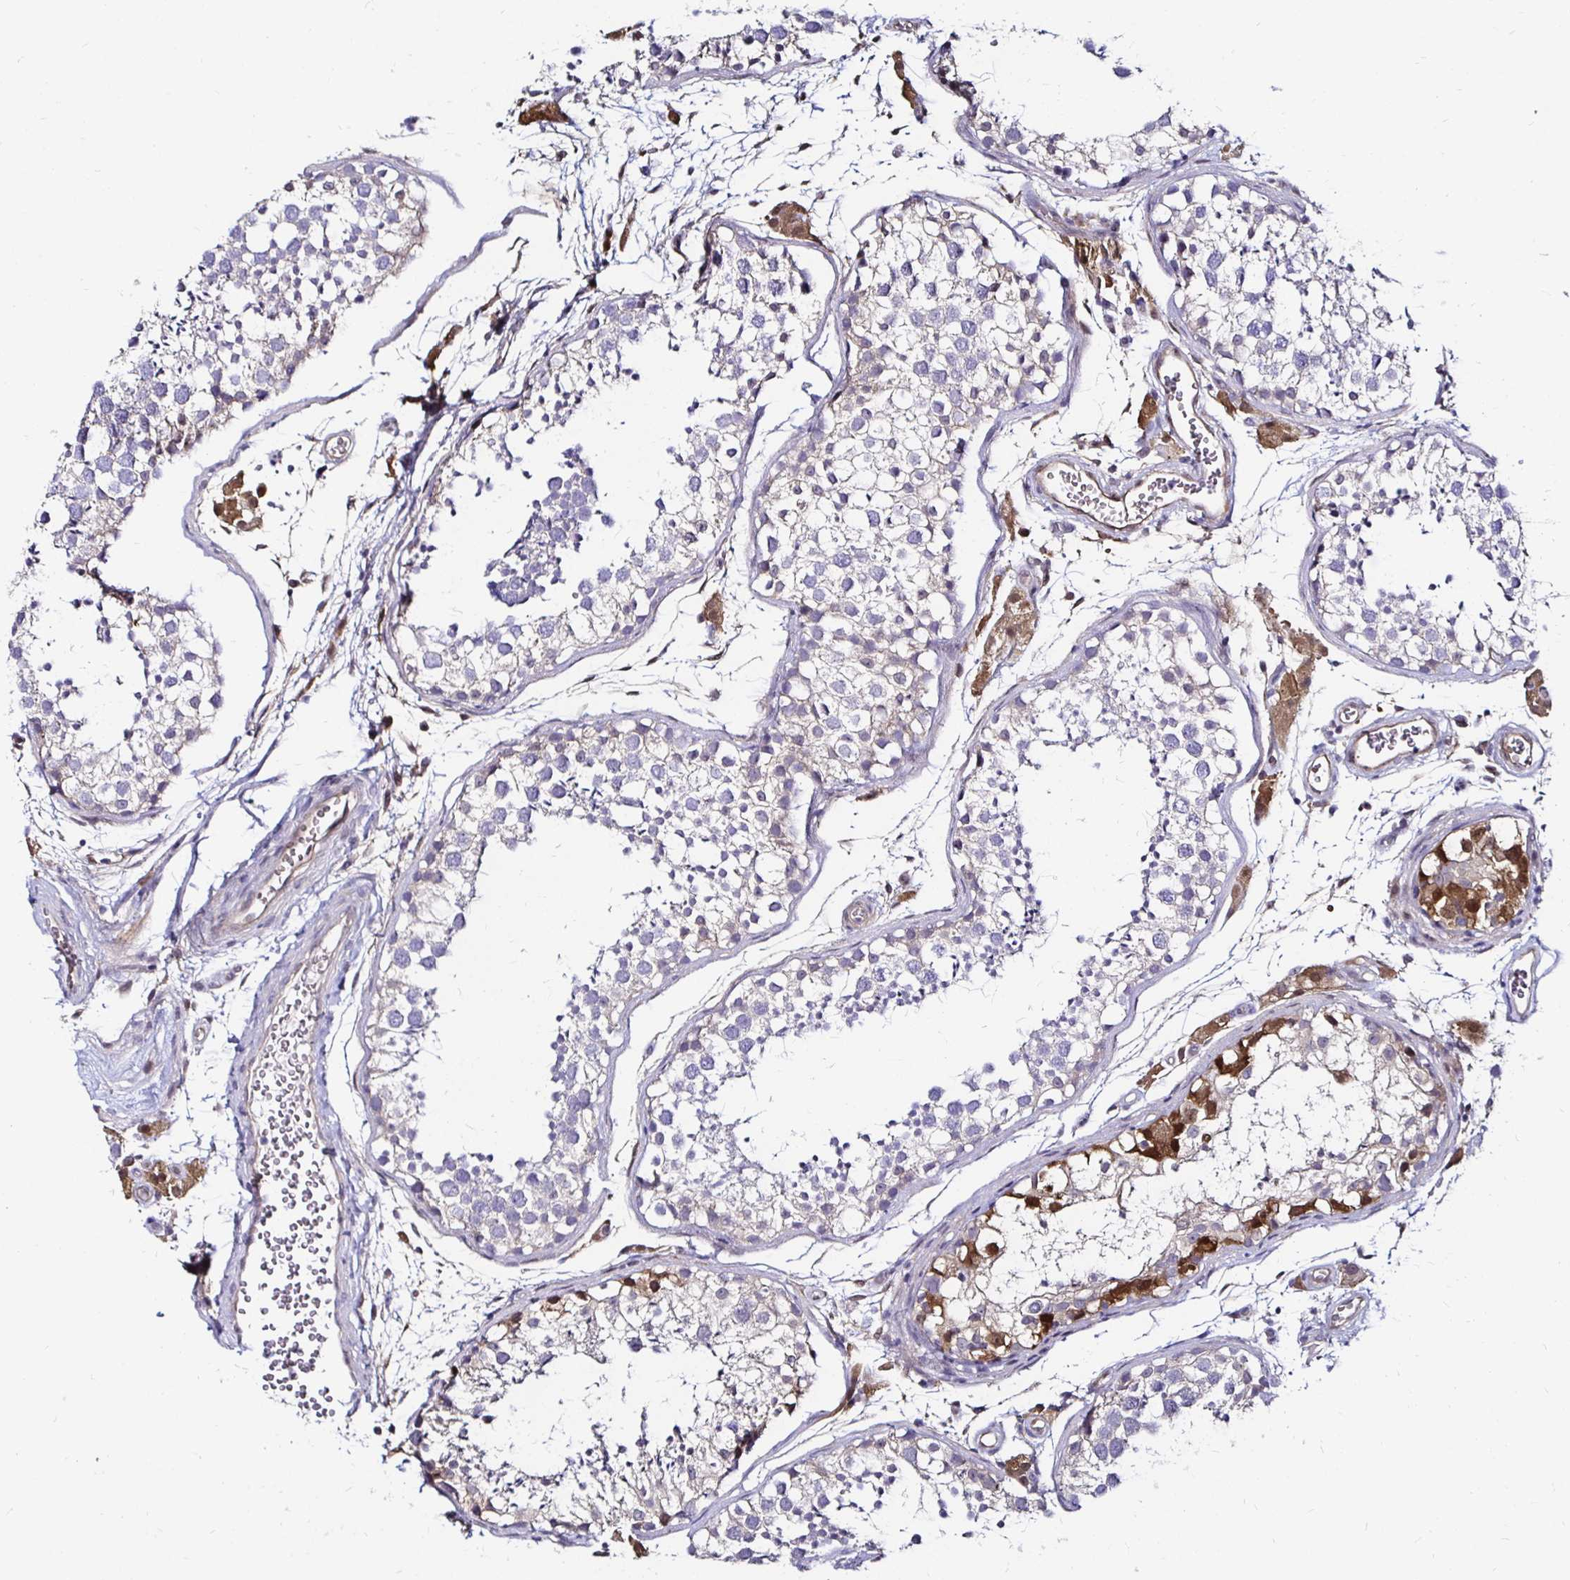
{"staining": {"intensity": "moderate", "quantity": "<25%", "location": "cytoplasmic/membranous,nuclear"}, "tissue": "testis", "cell_type": "Cells in seminiferous ducts", "image_type": "normal", "snomed": [{"axis": "morphology", "description": "Normal tissue, NOS"}, {"axis": "morphology", "description": "Seminoma, NOS"}, {"axis": "topography", "description": "Testis"}], "caption": "Testis was stained to show a protein in brown. There is low levels of moderate cytoplasmic/membranous,nuclear staining in about <25% of cells in seminiferous ducts. The staining was performed using DAB (3,3'-diaminobenzidine) to visualize the protein expression in brown, while the nuclei were stained in blue with hematoxylin (Magnification: 20x).", "gene": "TXN", "patient": {"sex": "male", "age": 29}}